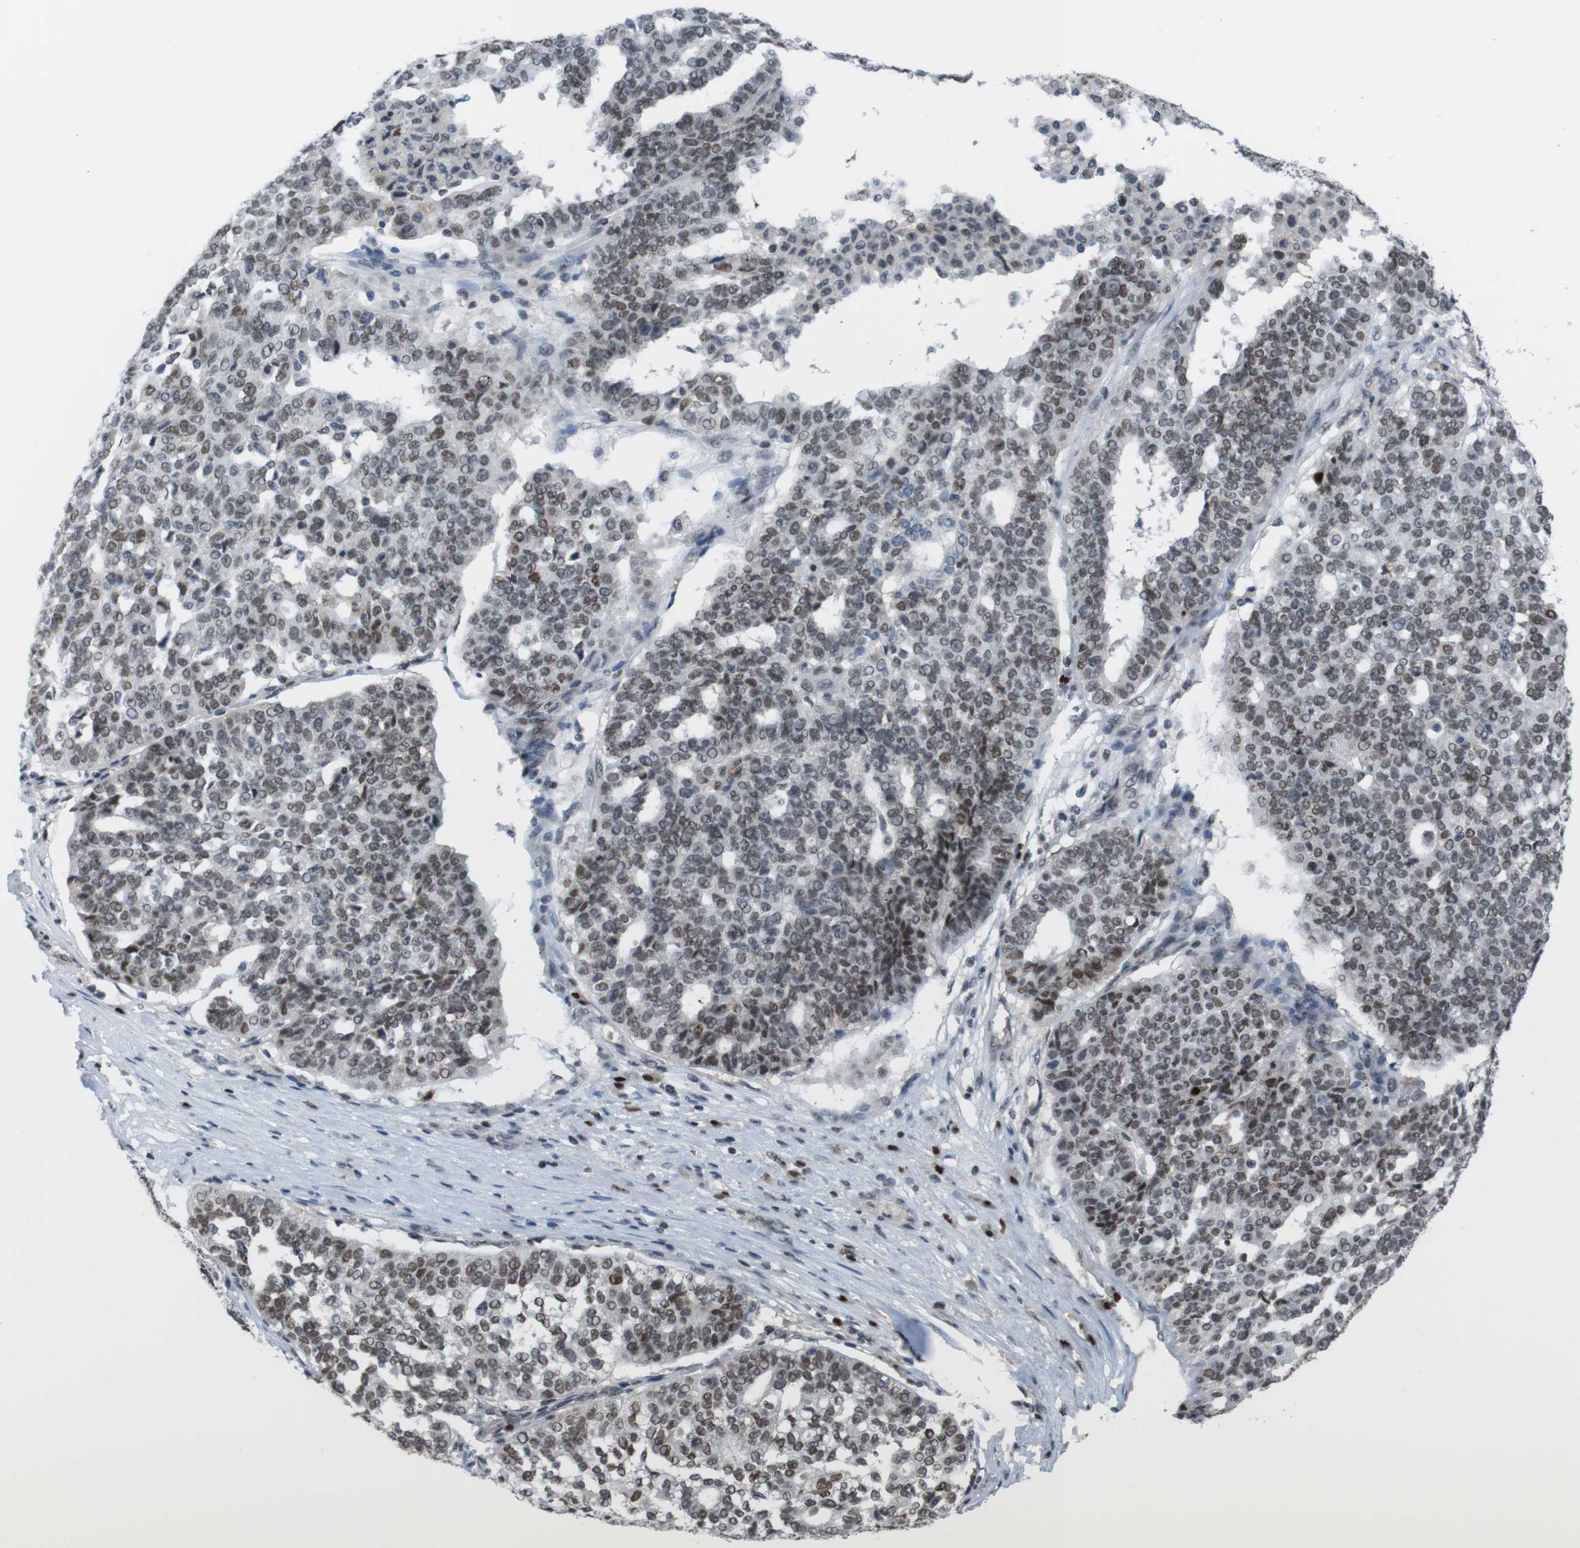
{"staining": {"intensity": "moderate", "quantity": ">75%", "location": "nuclear"}, "tissue": "ovarian cancer", "cell_type": "Tumor cells", "image_type": "cancer", "snomed": [{"axis": "morphology", "description": "Cystadenocarcinoma, serous, NOS"}, {"axis": "topography", "description": "Ovary"}], "caption": "Immunohistochemical staining of human ovarian cancer (serous cystadenocarcinoma) shows medium levels of moderate nuclear protein staining in approximately >75% of tumor cells.", "gene": "SUB1", "patient": {"sex": "female", "age": 59}}